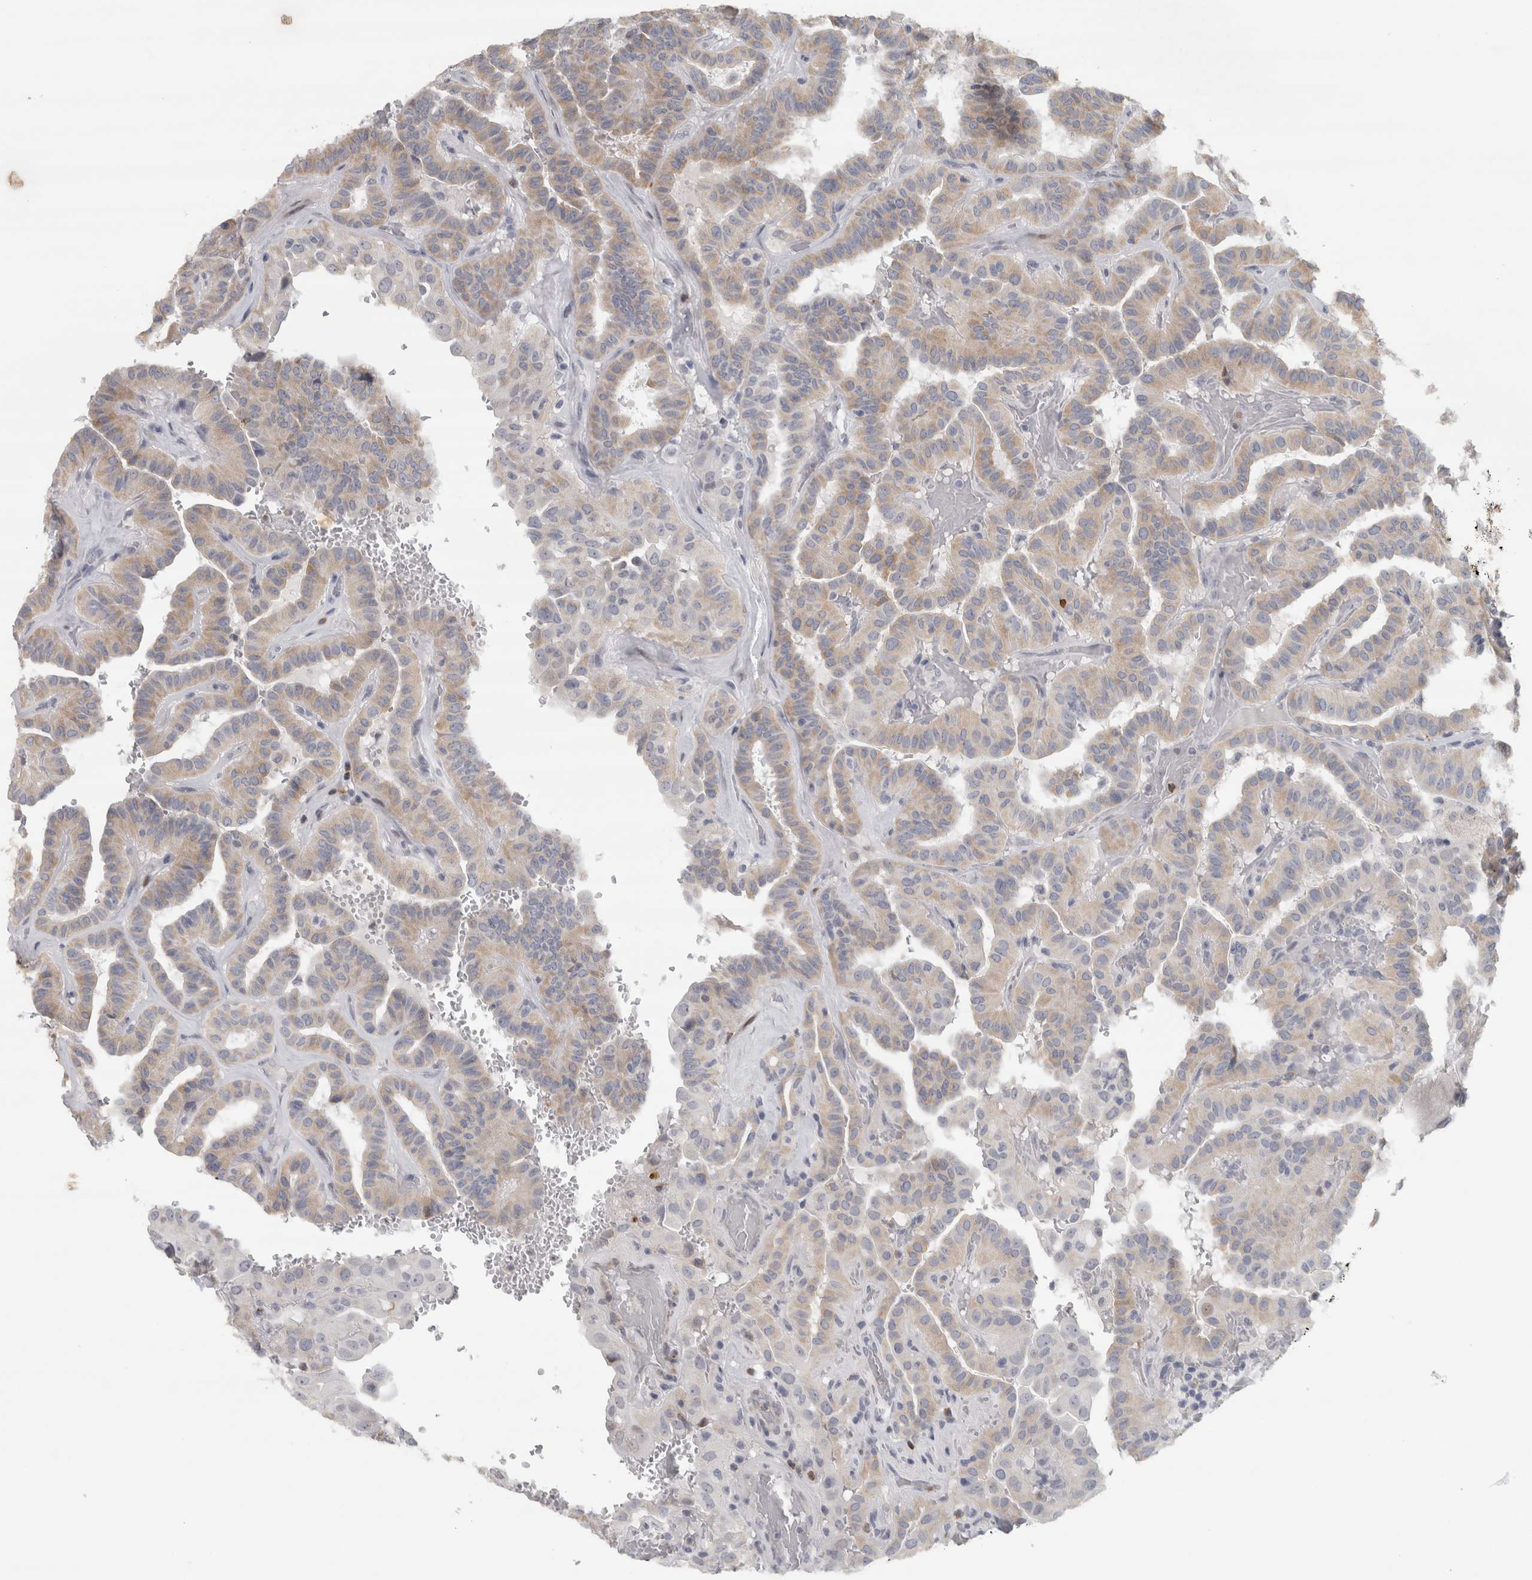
{"staining": {"intensity": "weak", "quantity": "25%-75%", "location": "cytoplasmic/membranous"}, "tissue": "thyroid cancer", "cell_type": "Tumor cells", "image_type": "cancer", "snomed": [{"axis": "morphology", "description": "Papillary adenocarcinoma, NOS"}, {"axis": "topography", "description": "Thyroid gland"}], "caption": "Thyroid cancer was stained to show a protein in brown. There is low levels of weak cytoplasmic/membranous positivity in approximately 25%-75% of tumor cells.", "gene": "PTPRN2", "patient": {"sex": "male", "age": 77}}